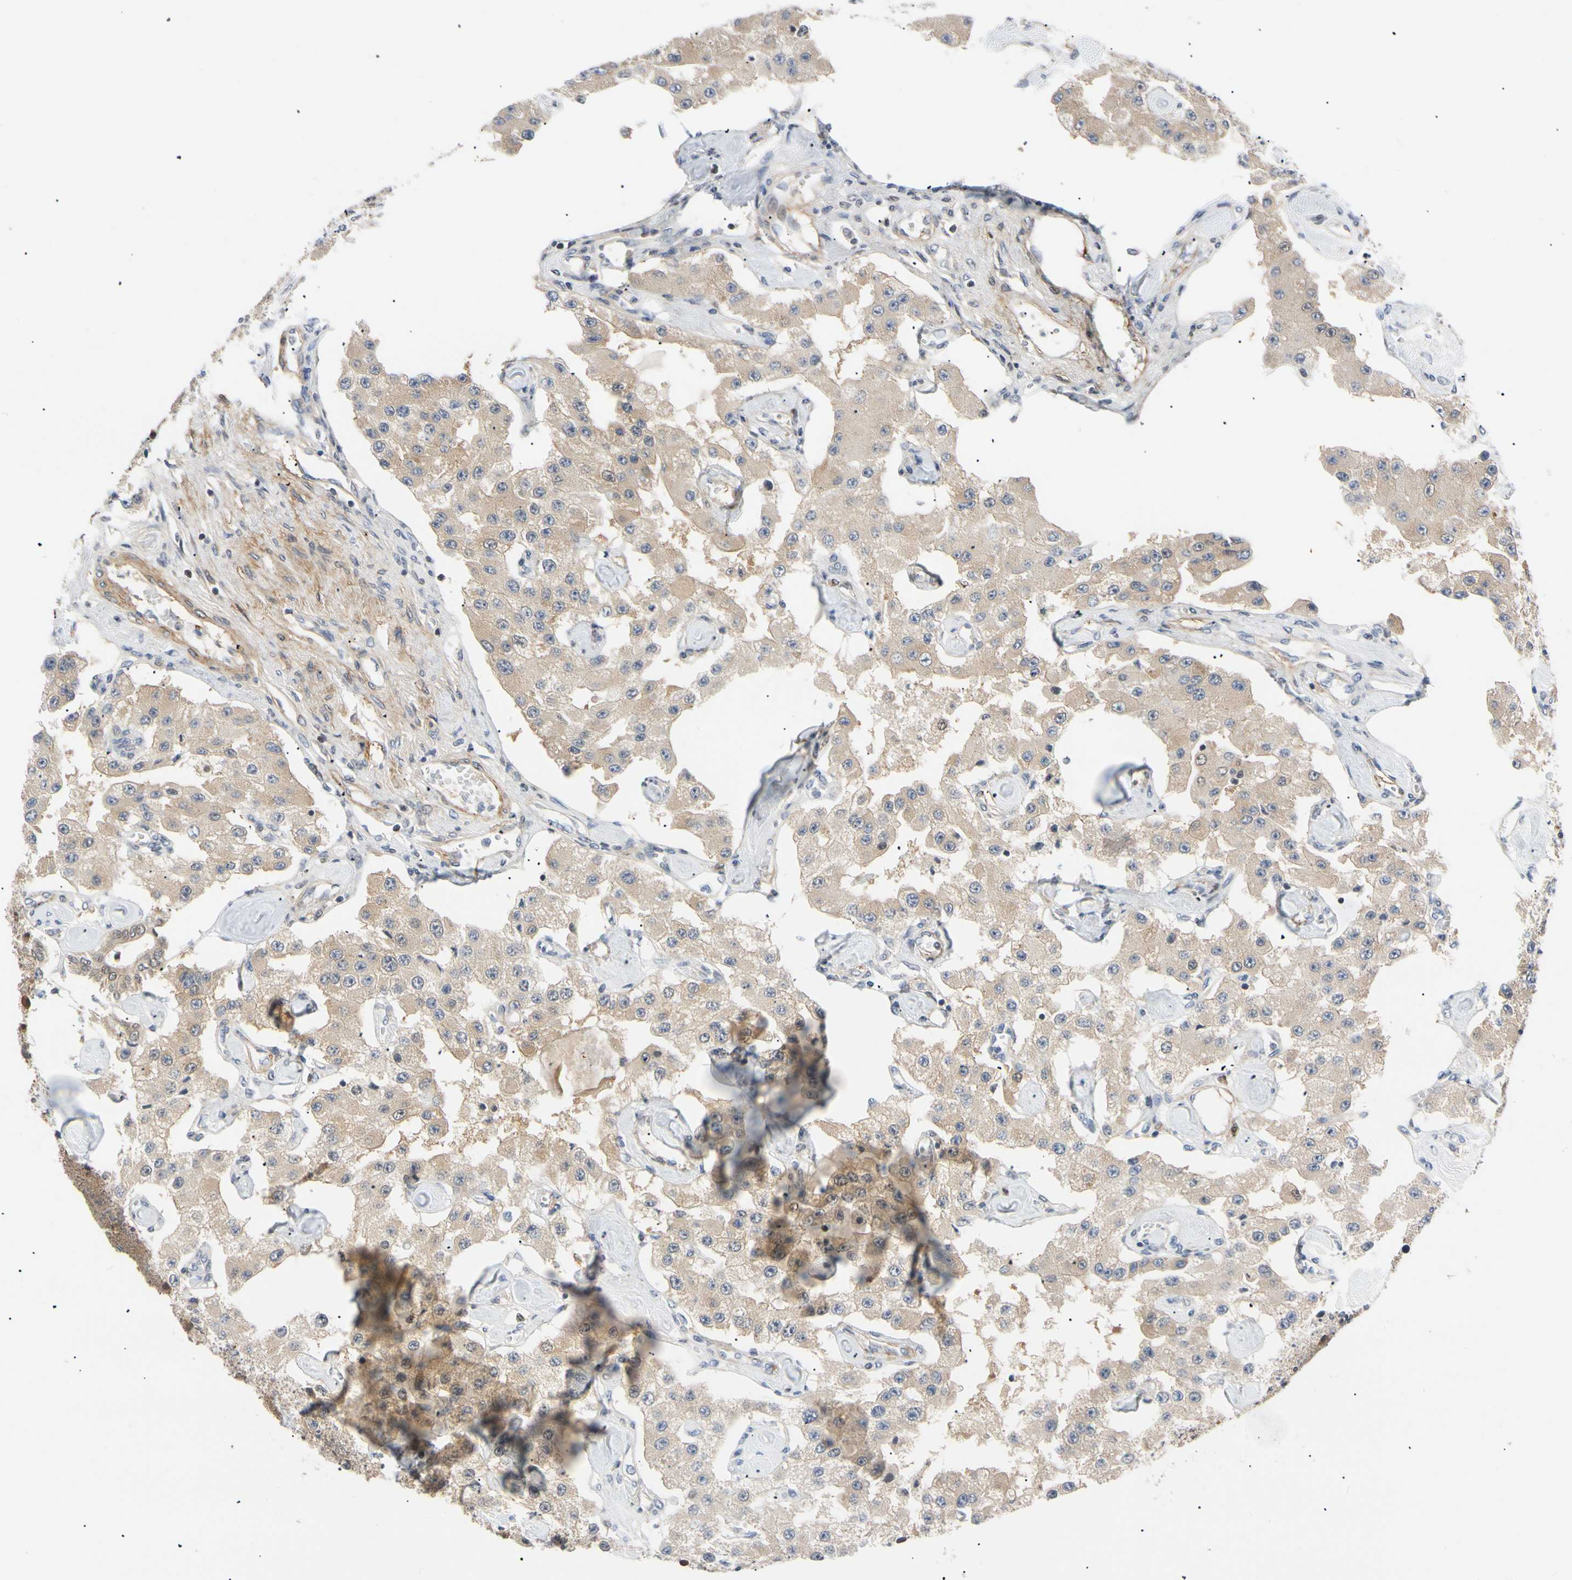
{"staining": {"intensity": "weak", "quantity": ">75%", "location": "cytoplasmic/membranous"}, "tissue": "carcinoid", "cell_type": "Tumor cells", "image_type": "cancer", "snomed": [{"axis": "morphology", "description": "Carcinoid, malignant, NOS"}, {"axis": "topography", "description": "Pancreas"}], "caption": "Immunohistochemical staining of human carcinoid (malignant) exhibits low levels of weak cytoplasmic/membranous protein staining in approximately >75% of tumor cells. (Brightfield microscopy of DAB IHC at high magnification).", "gene": "SEC23B", "patient": {"sex": "male", "age": 41}}